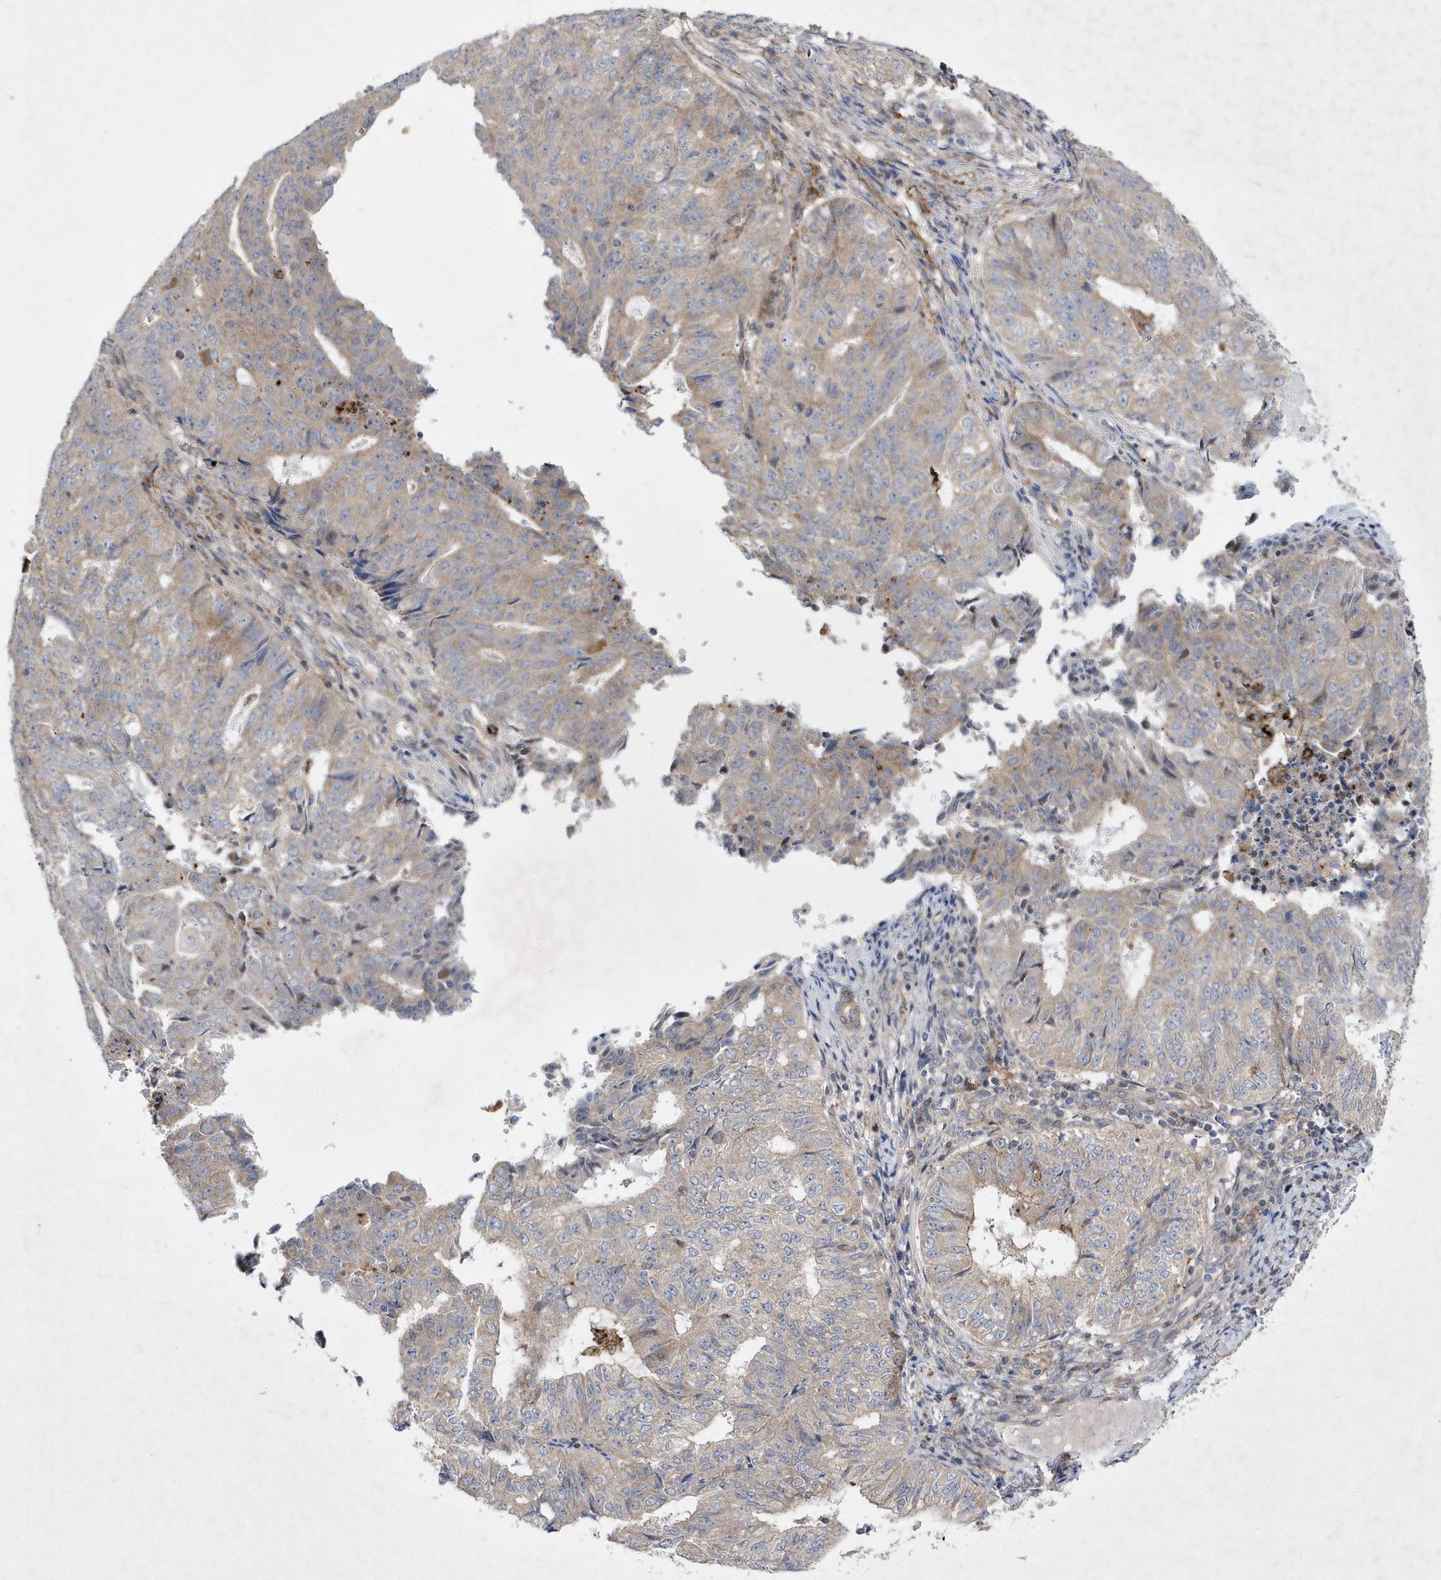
{"staining": {"intensity": "weak", "quantity": "25%-75%", "location": "cytoplasmic/membranous"}, "tissue": "endometrial cancer", "cell_type": "Tumor cells", "image_type": "cancer", "snomed": [{"axis": "morphology", "description": "Adenocarcinoma, NOS"}, {"axis": "topography", "description": "Endometrium"}], "caption": "Brown immunohistochemical staining in endometrial adenocarcinoma shows weak cytoplasmic/membranous positivity in about 25%-75% of tumor cells. Nuclei are stained in blue.", "gene": "LONRF2", "patient": {"sex": "female", "age": 32}}